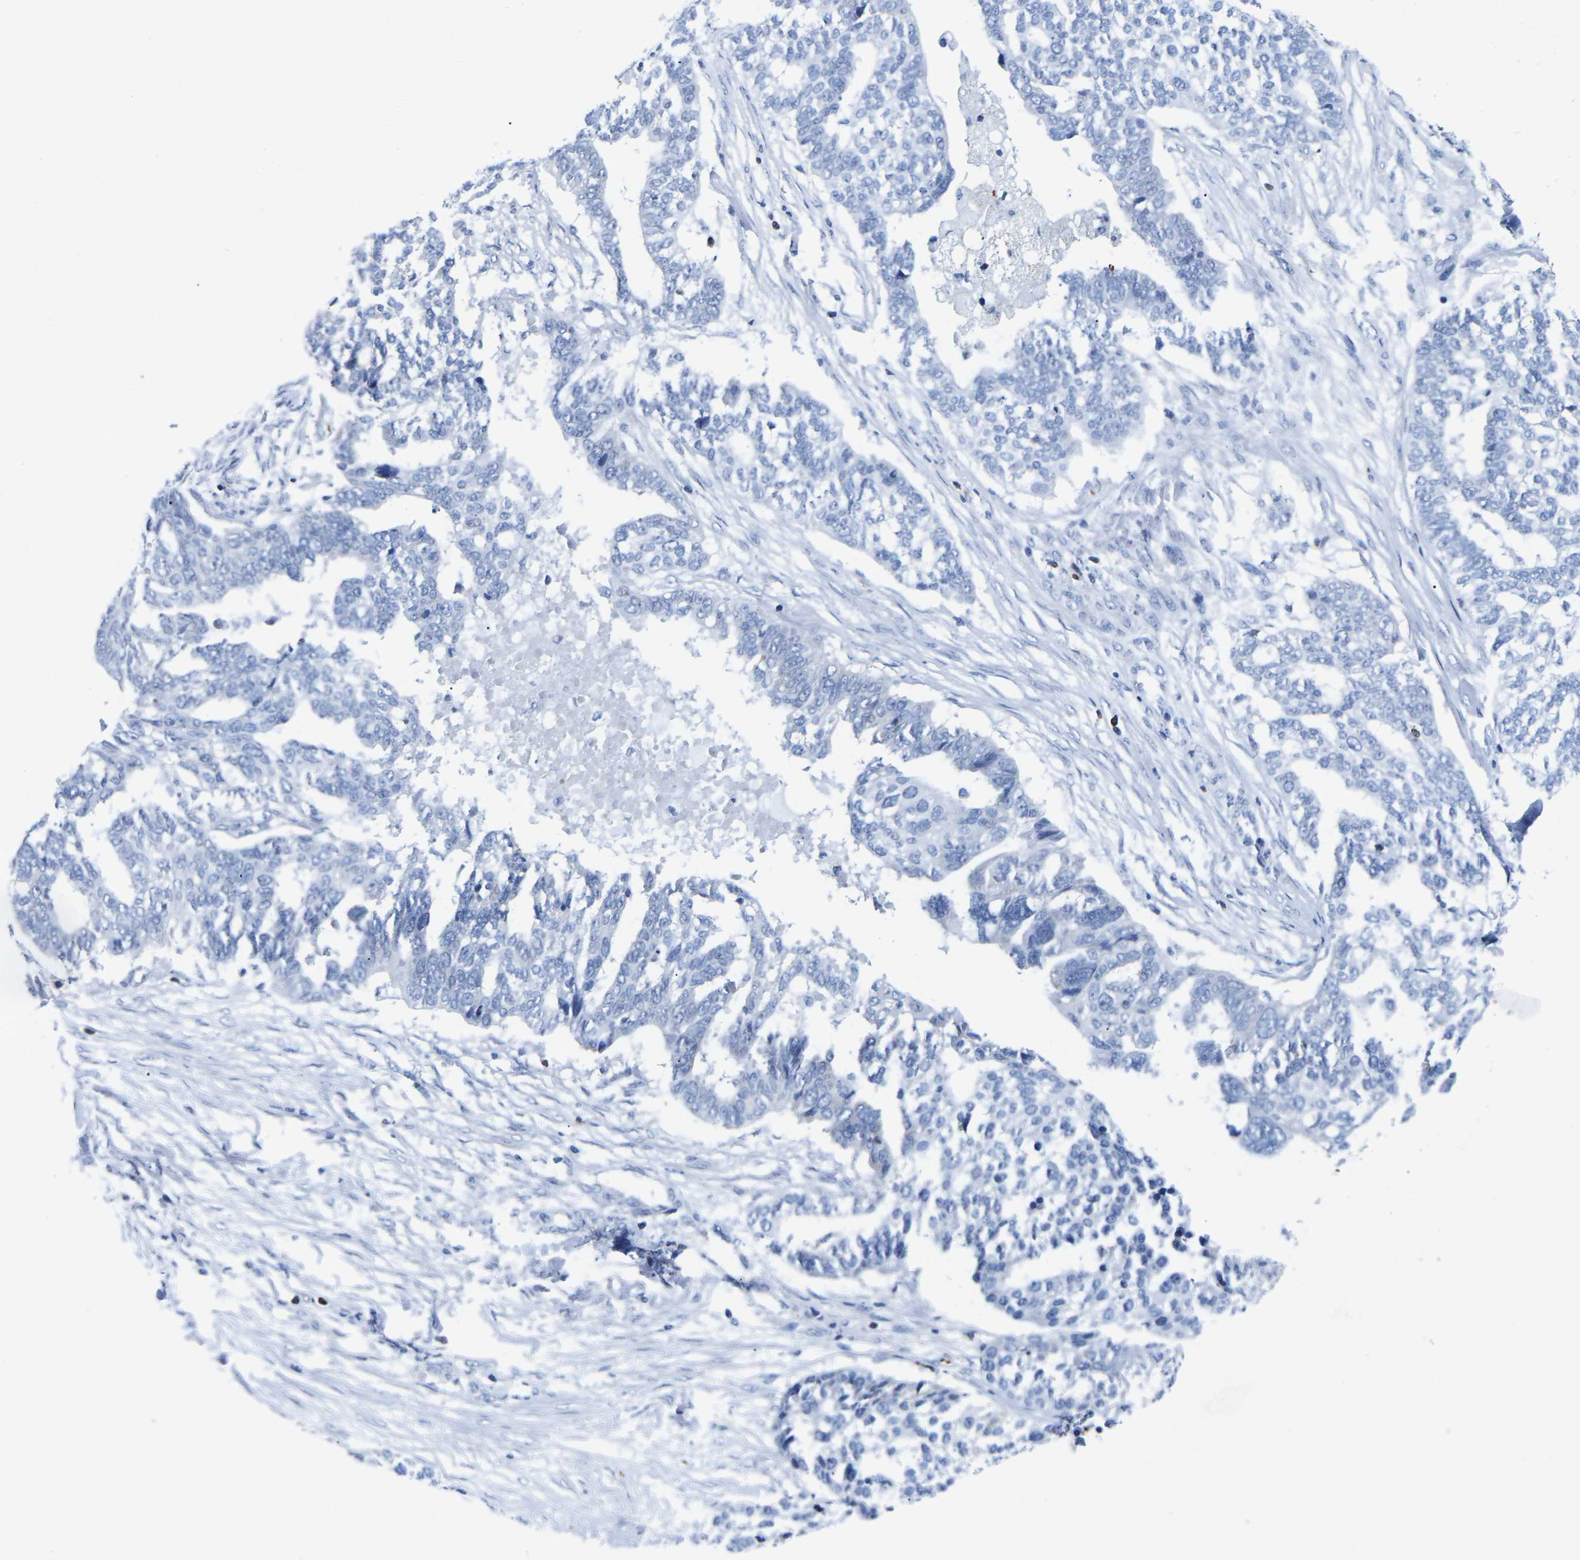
{"staining": {"intensity": "negative", "quantity": "none", "location": "none"}, "tissue": "ovarian cancer", "cell_type": "Tumor cells", "image_type": "cancer", "snomed": [{"axis": "morphology", "description": "Cystadenocarcinoma, serous, NOS"}, {"axis": "topography", "description": "Ovary"}], "caption": "DAB (3,3'-diaminobenzidine) immunohistochemical staining of ovarian serous cystadenocarcinoma shows no significant expression in tumor cells.", "gene": "CTSW", "patient": {"sex": "female", "age": 59}}